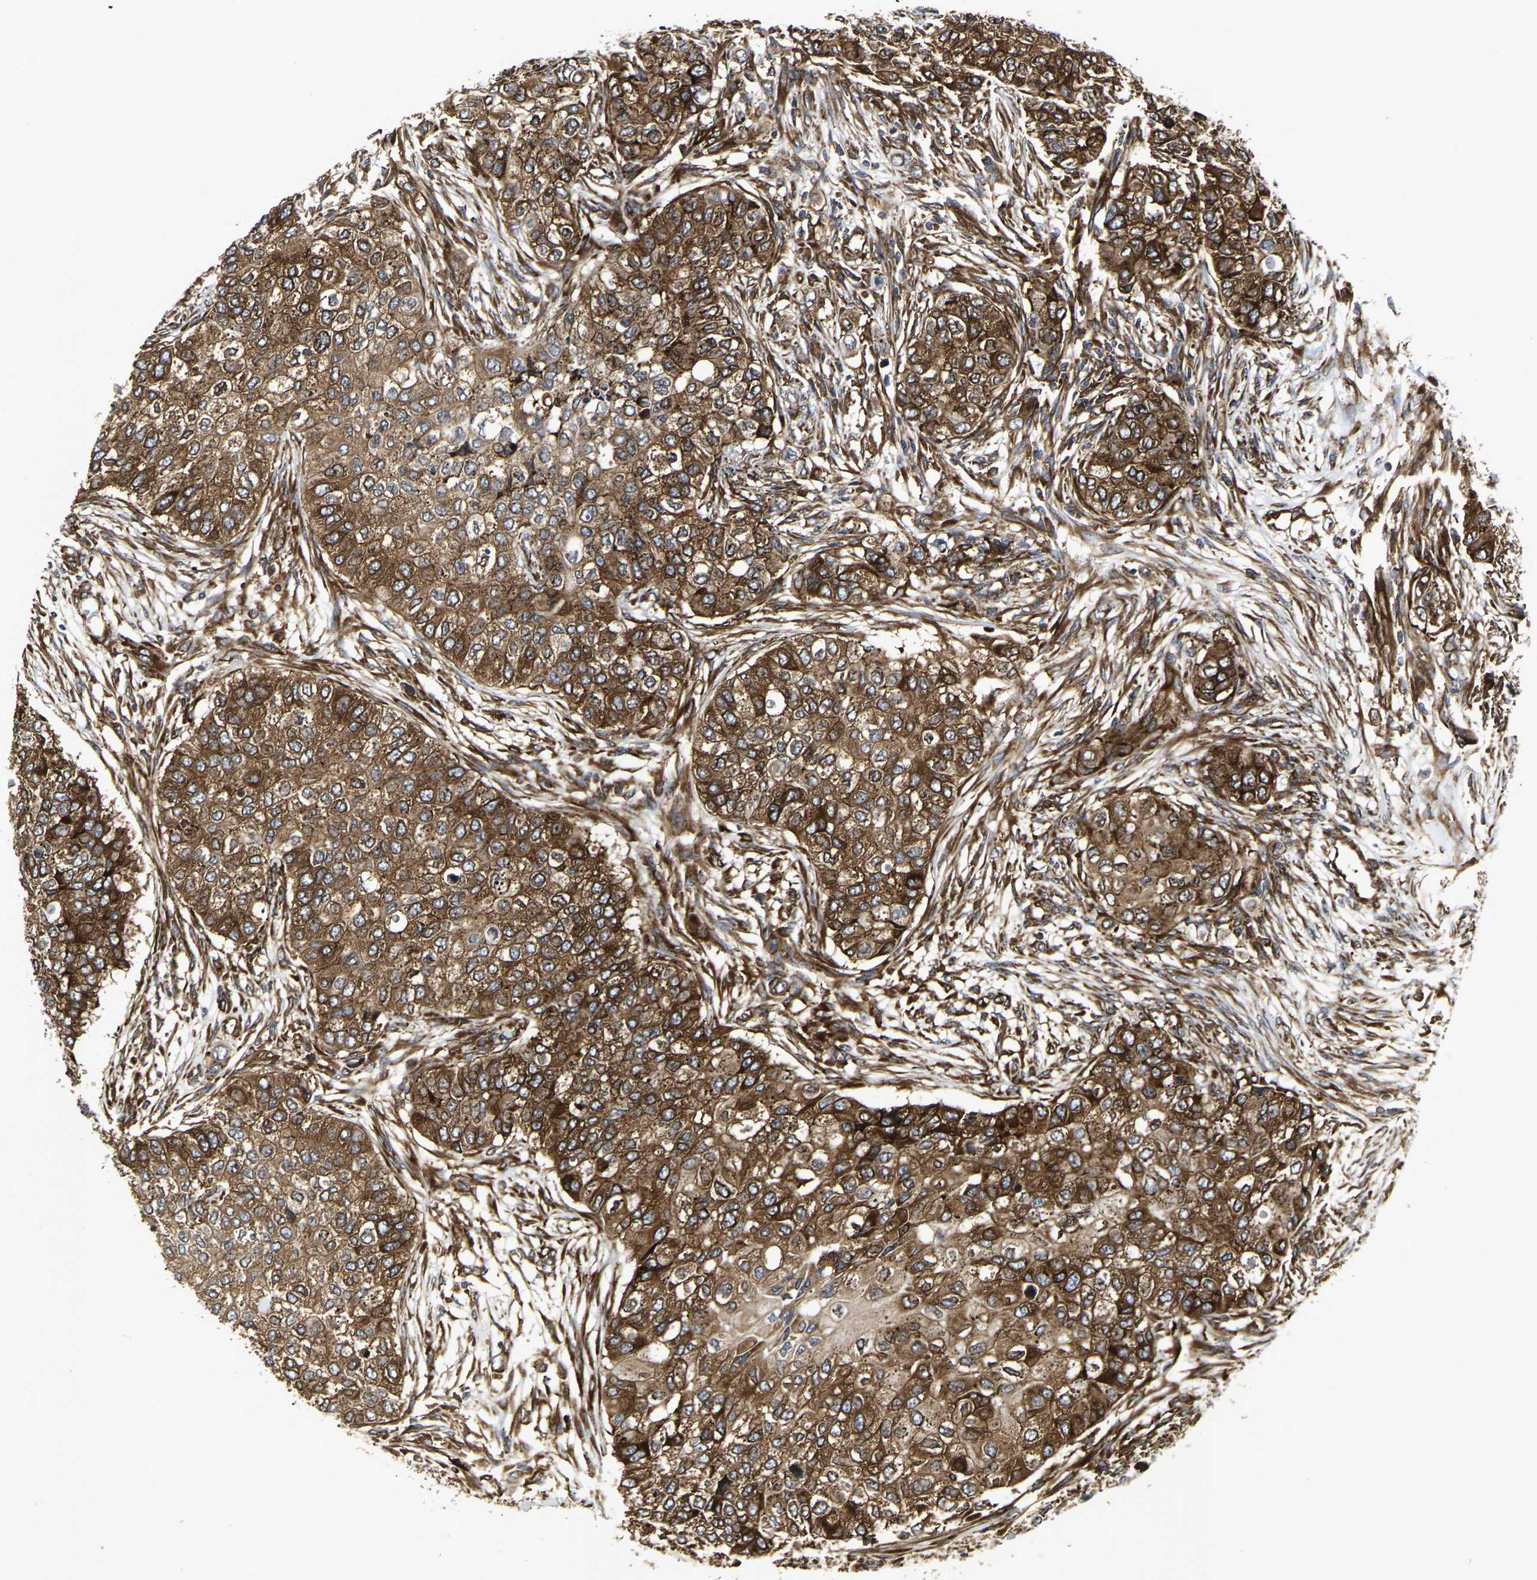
{"staining": {"intensity": "strong", "quantity": ">75%", "location": "cytoplasmic/membranous"}, "tissue": "breast cancer", "cell_type": "Tumor cells", "image_type": "cancer", "snomed": [{"axis": "morphology", "description": "Normal tissue, NOS"}, {"axis": "morphology", "description": "Duct carcinoma"}, {"axis": "topography", "description": "Breast"}], "caption": "IHC image of human infiltrating ductal carcinoma (breast) stained for a protein (brown), which displays high levels of strong cytoplasmic/membranous staining in about >75% of tumor cells.", "gene": "MARCHF2", "patient": {"sex": "female", "age": 49}}